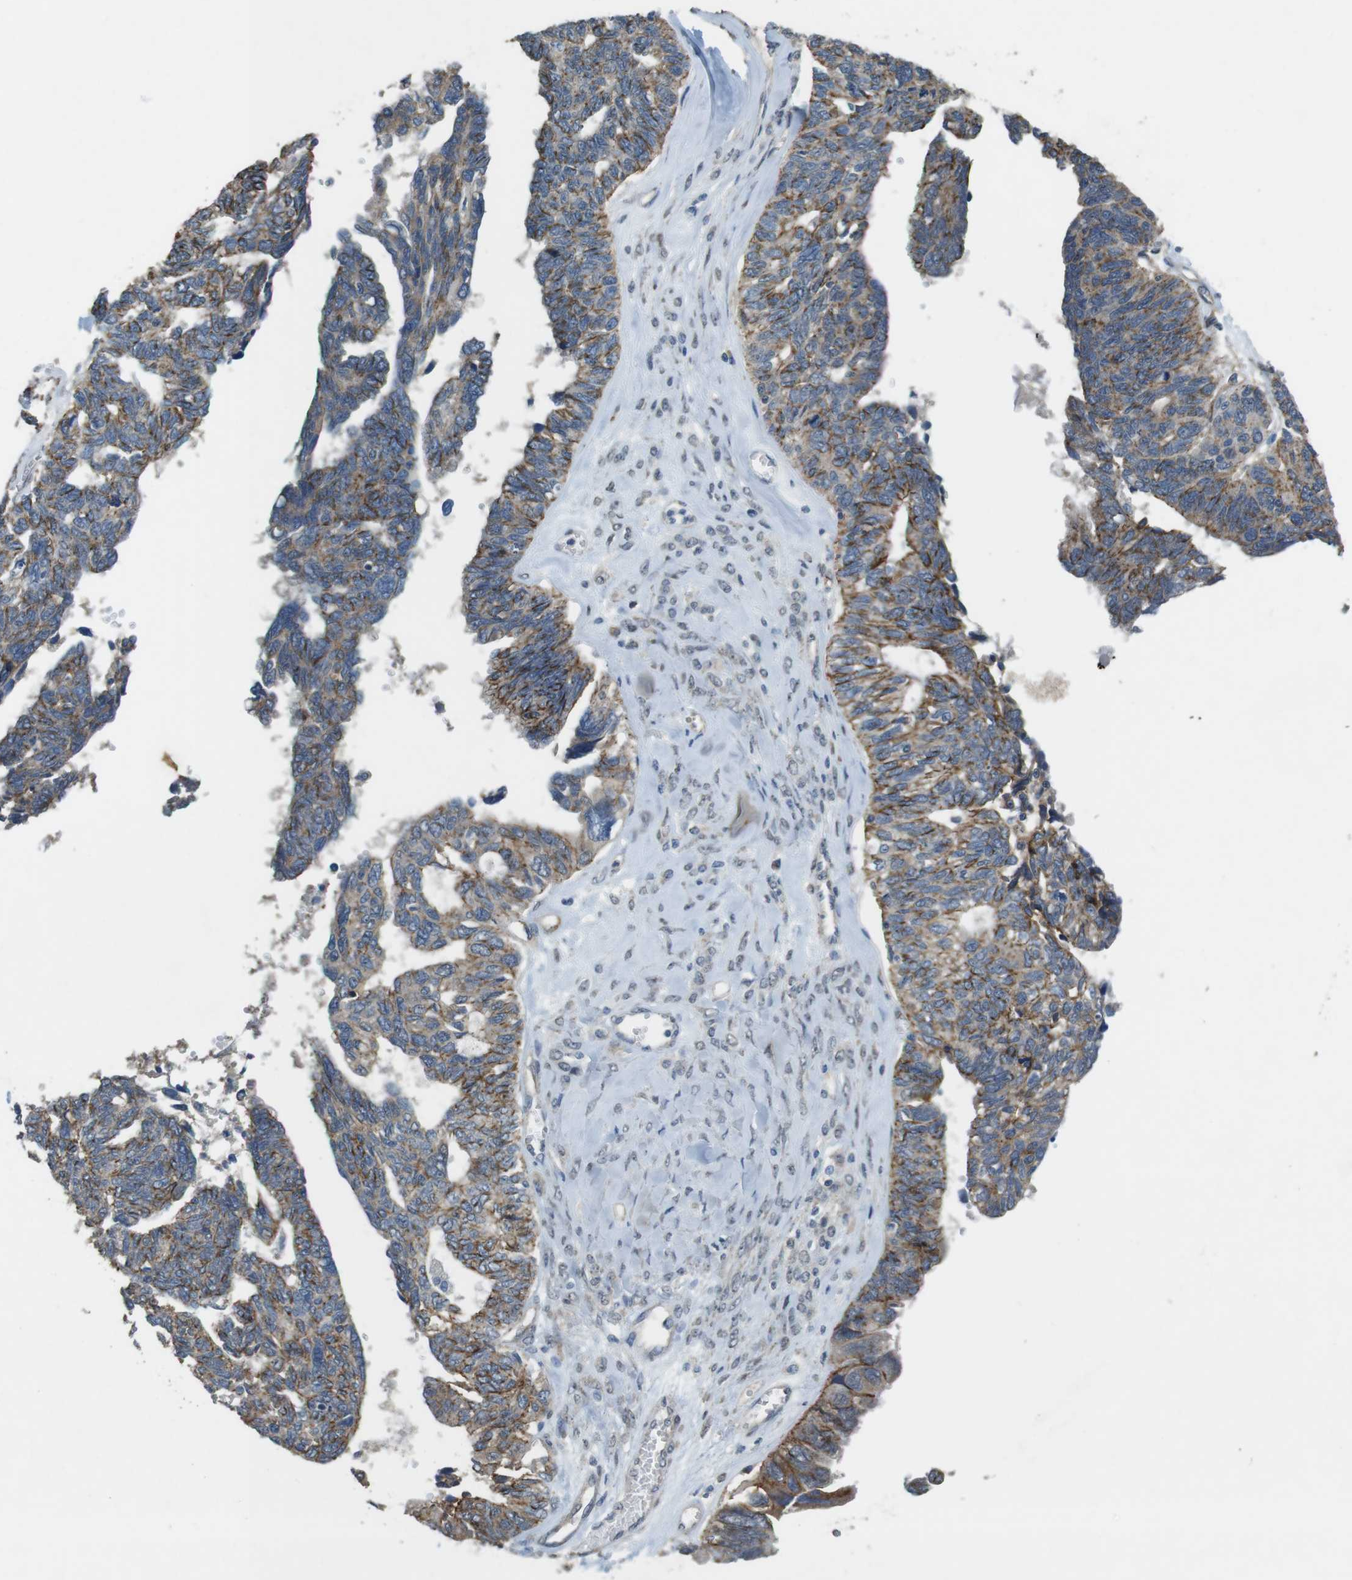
{"staining": {"intensity": "moderate", "quantity": ">75%", "location": "cytoplasmic/membranous"}, "tissue": "ovarian cancer", "cell_type": "Tumor cells", "image_type": "cancer", "snomed": [{"axis": "morphology", "description": "Cystadenocarcinoma, serous, NOS"}, {"axis": "topography", "description": "Ovary"}], "caption": "Ovarian serous cystadenocarcinoma tissue shows moderate cytoplasmic/membranous positivity in approximately >75% of tumor cells", "gene": "CLDN7", "patient": {"sex": "female", "age": 79}}